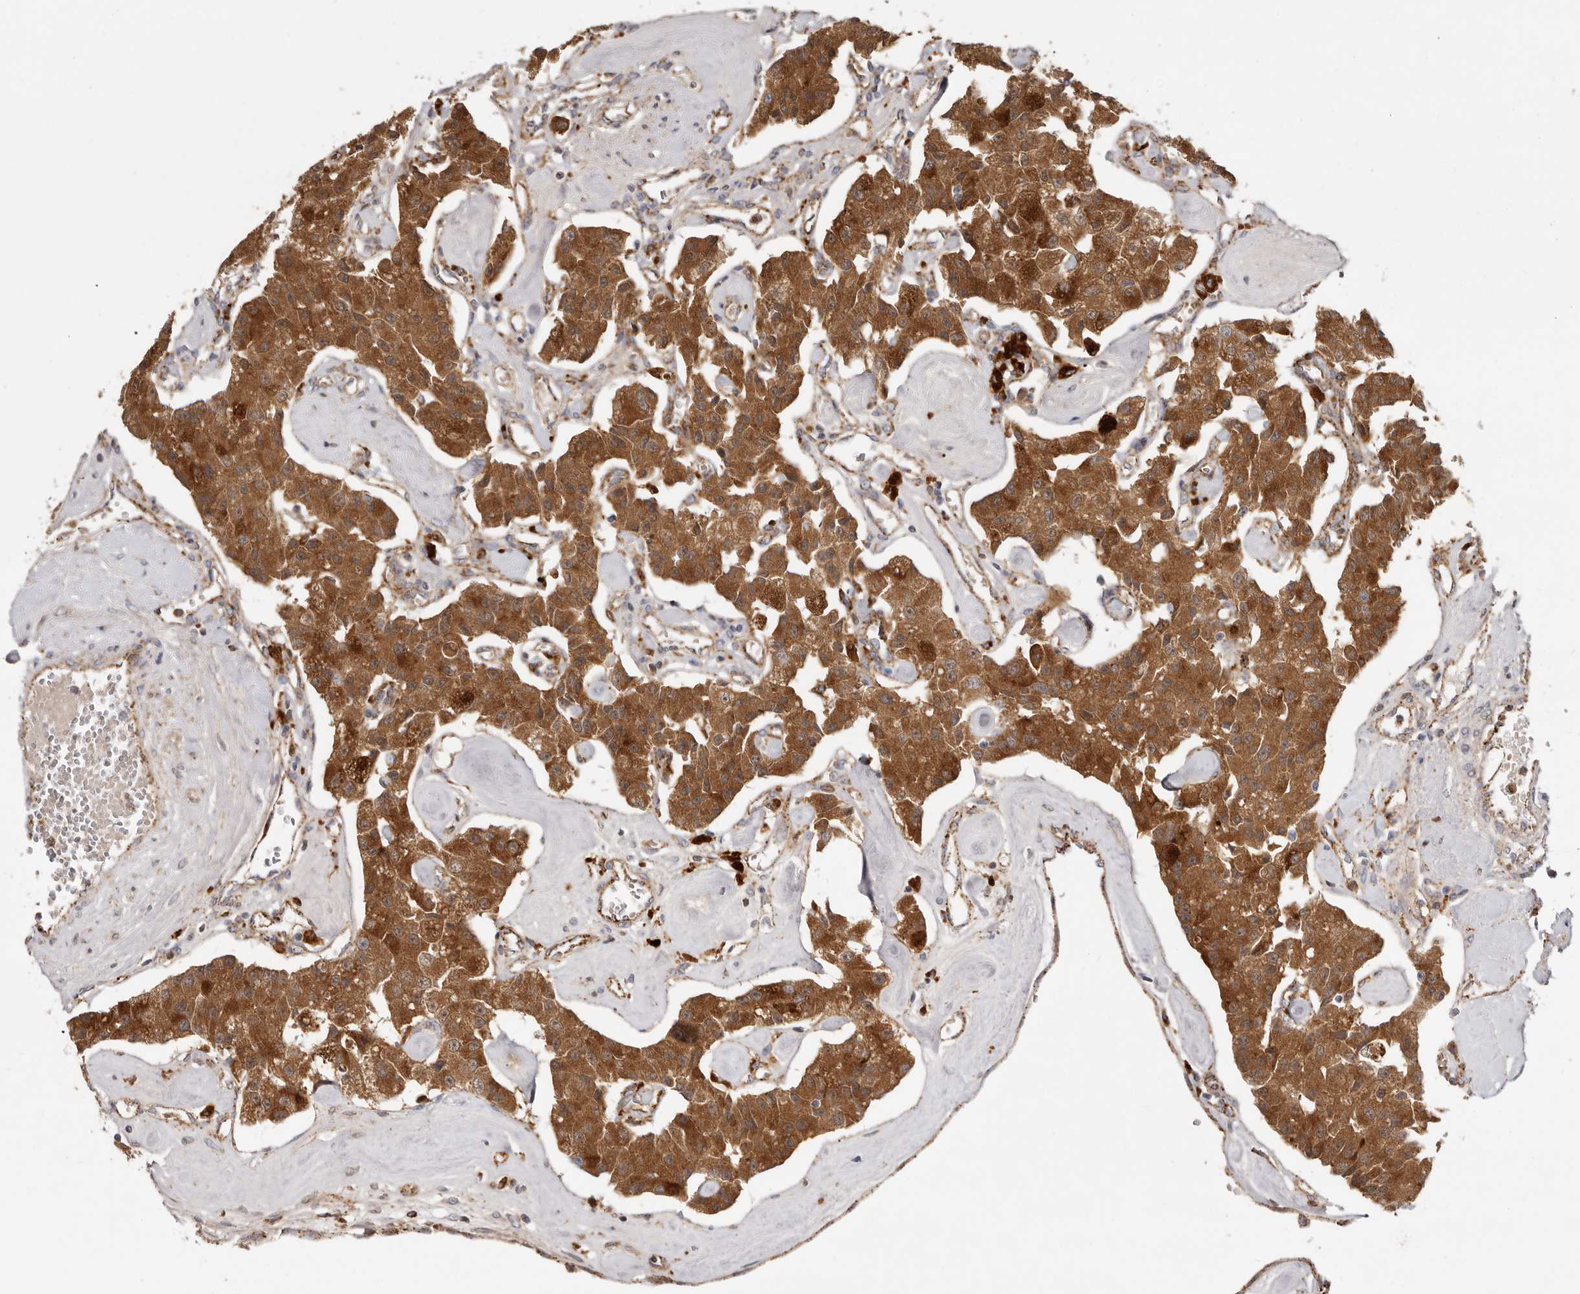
{"staining": {"intensity": "strong", "quantity": ">75%", "location": "cytoplasmic/membranous"}, "tissue": "carcinoid", "cell_type": "Tumor cells", "image_type": "cancer", "snomed": [{"axis": "morphology", "description": "Carcinoid, malignant, NOS"}, {"axis": "topography", "description": "Pancreas"}], "caption": "Immunohistochemistry (IHC) histopathology image of carcinoid stained for a protein (brown), which displays high levels of strong cytoplasmic/membranous staining in approximately >75% of tumor cells.", "gene": "GRN", "patient": {"sex": "male", "age": 41}}